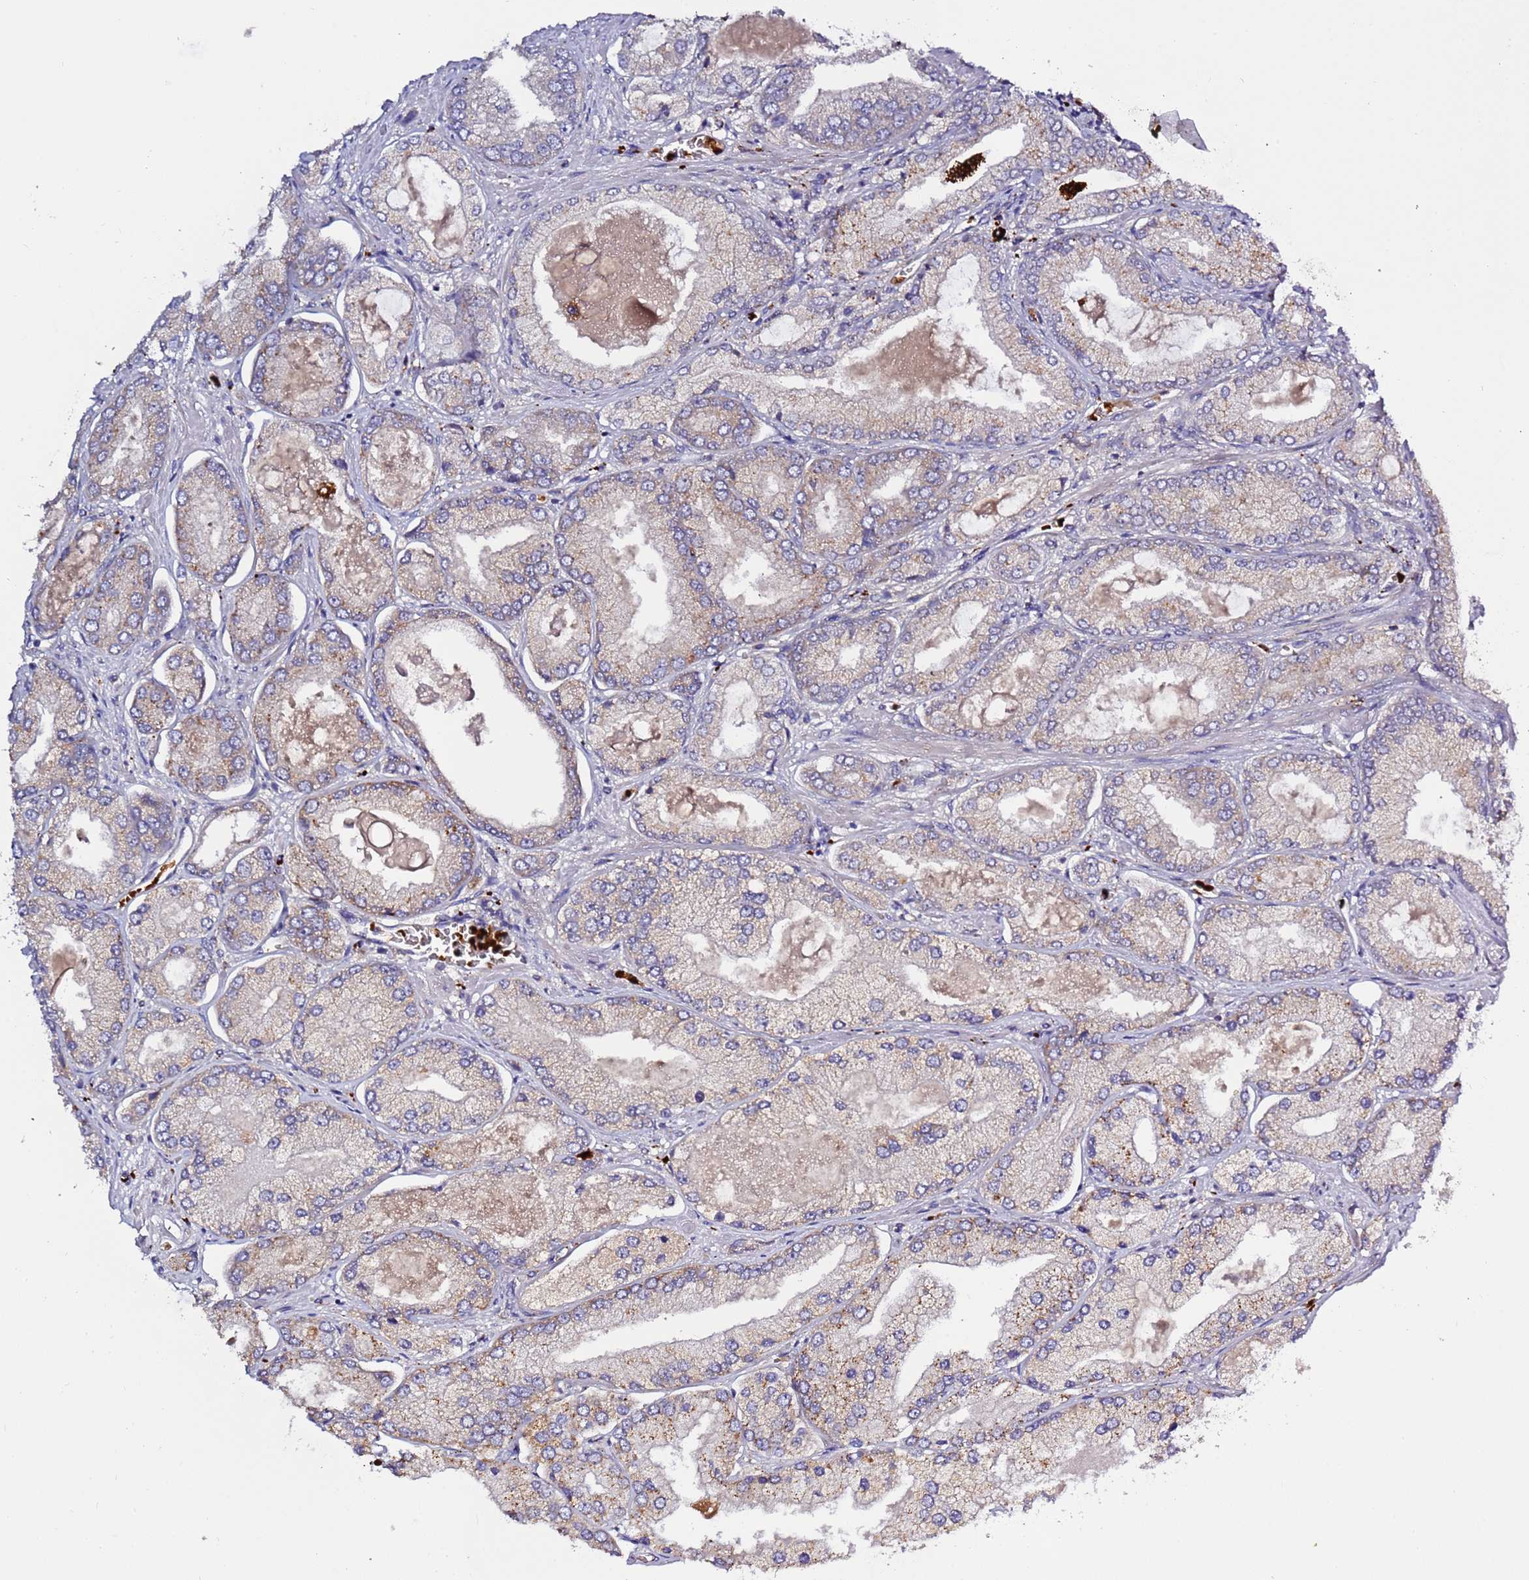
{"staining": {"intensity": "weak", "quantity": "<25%", "location": "cytoplasmic/membranous"}, "tissue": "prostate cancer", "cell_type": "Tumor cells", "image_type": "cancer", "snomed": [{"axis": "morphology", "description": "Adenocarcinoma, High grade"}, {"axis": "topography", "description": "Prostate"}], "caption": "Immunohistochemistry (IHC) micrograph of adenocarcinoma (high-grade) (prostate) stained for a protein (brown), which demonstrates no expression in tumor cells.", "gene": "VPS36", "patient": {"sex": "male", "age": 68}}